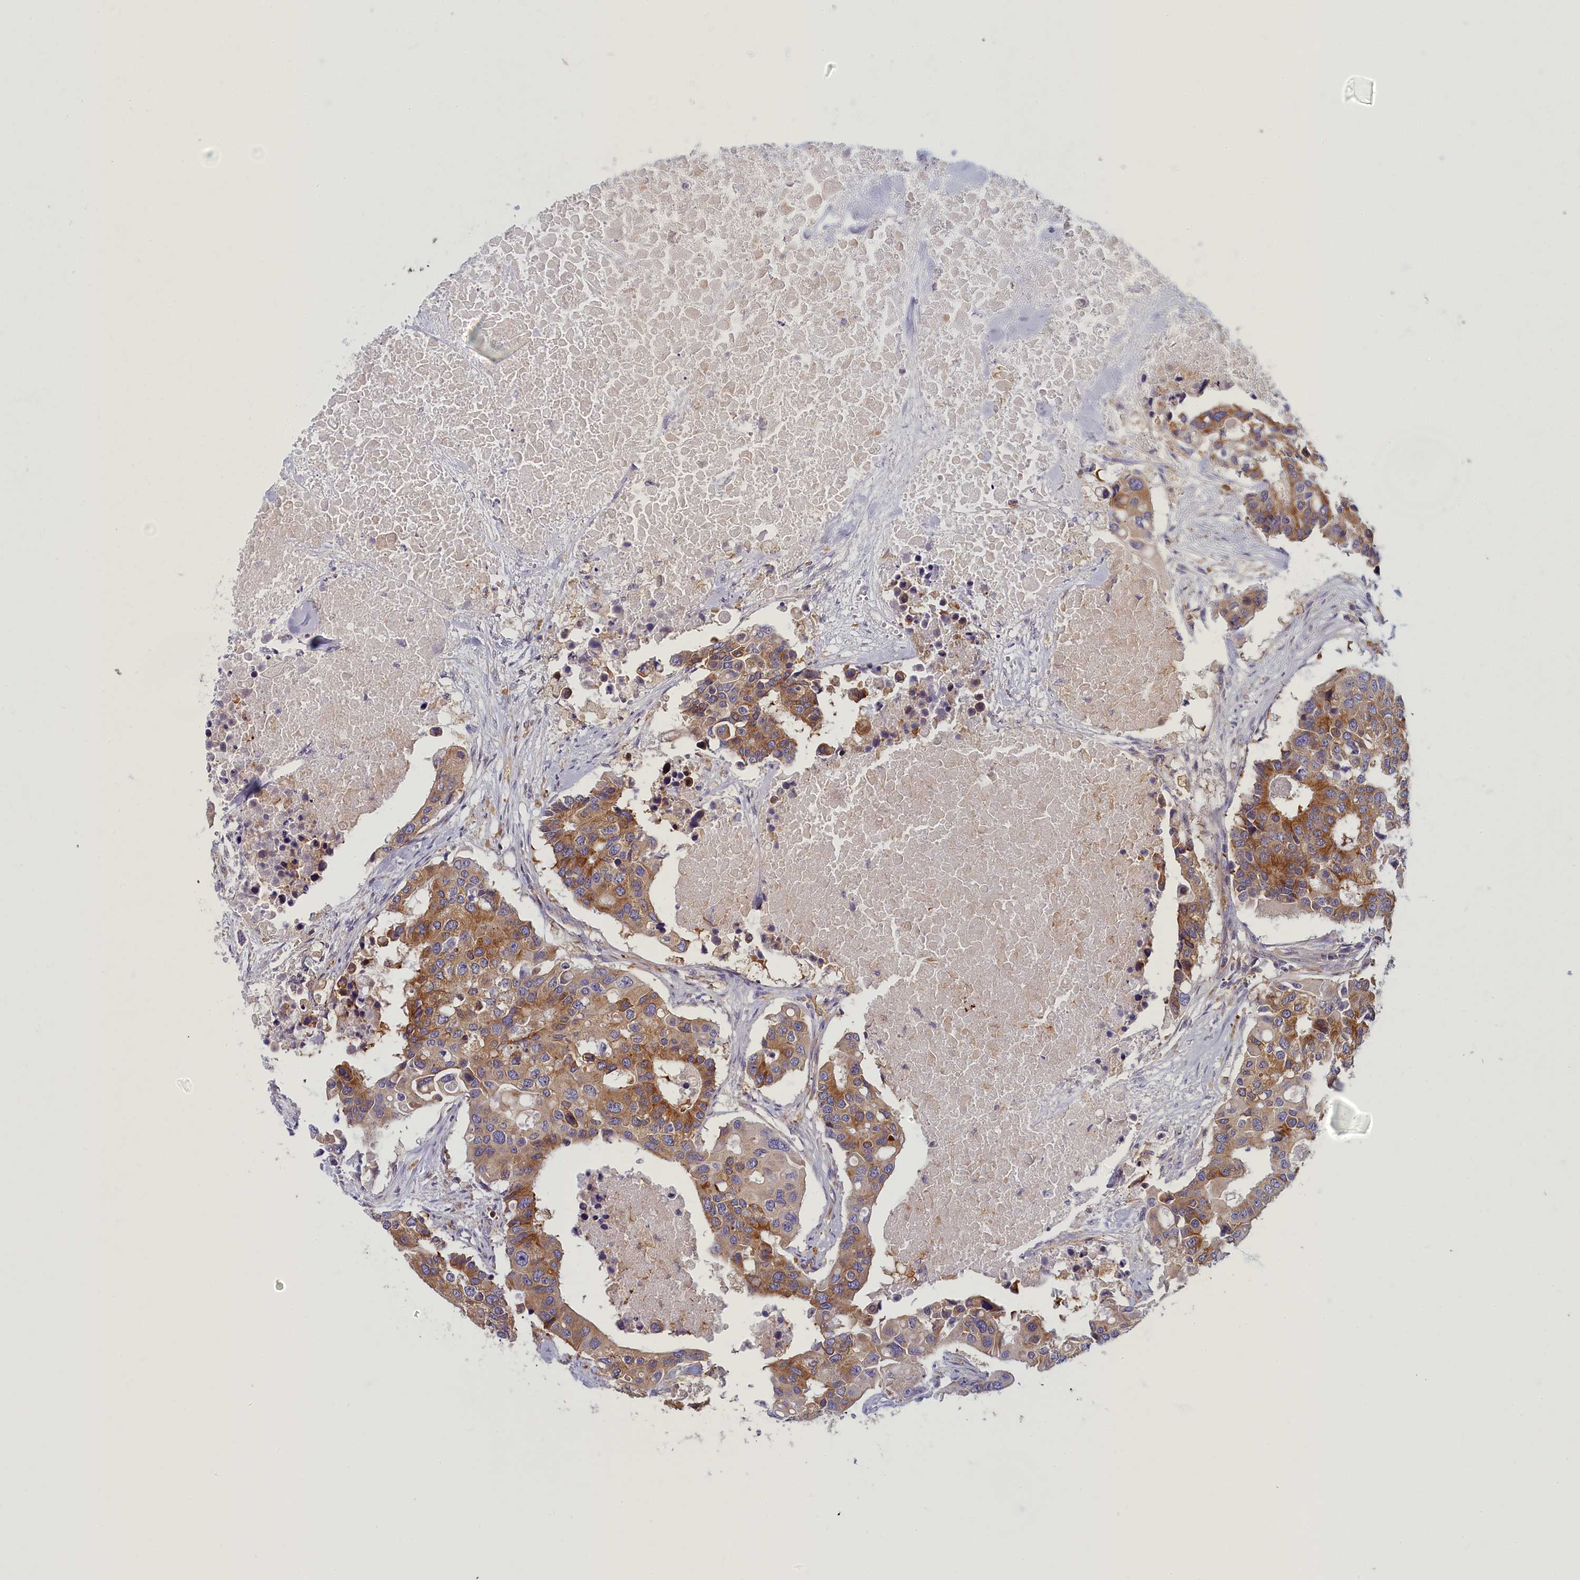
{"staining": {"intensity": "moderate", "quantity": ">75%", "location": "cytoplasmic/membranous"}, "tissue": "colorectal cancer", "cell_type": "Tumor cells", "image_type": "cancer", "snomed": [{"axis": "morphology", "description": "Adenocarcinoma, NOS"}, {"axis": "topography", "description": "Colon"}], "caption": "Adenocarcinoma (colorectal) tissue exhibits moderate cytoplasmic/membranous expression in about >75% of tumor cells", "gene": "NOL10", "patient": {"sex": "male", "age": 77}}